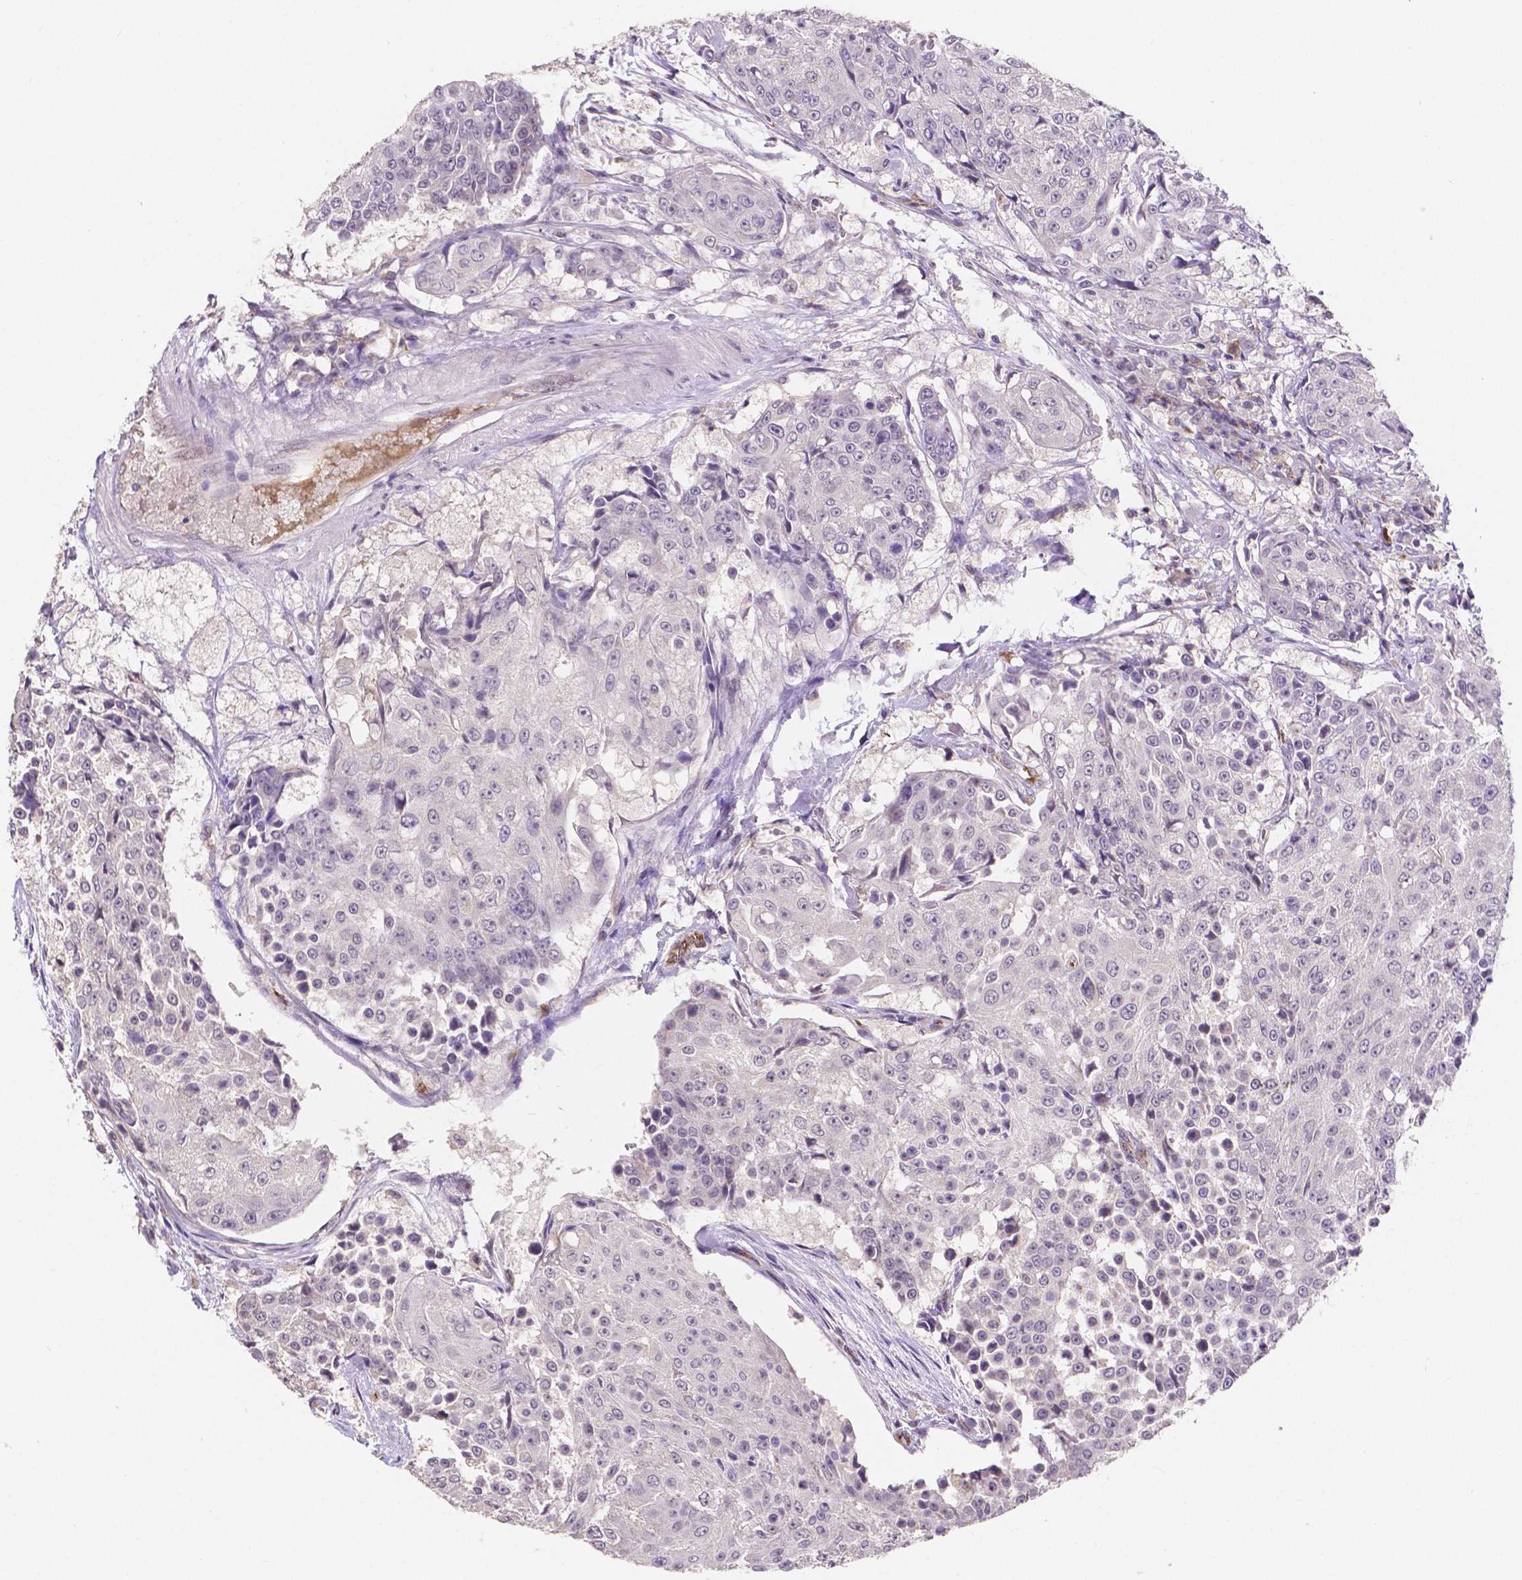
{"staining": {"intensity": "negative", "quantity": "none", "location": "none"}, "tissue": "urothelial cancer", "cell_type": "Tumor cells", "image_type": "cancer", "snomed": [{"axis": "morphology", "description": "Urothelial carcinoma, High grade"}, {"axis": "topography", "description": "Urinary bladder"}], "caption": "Tumor cells are negative for protein expression in human urothelial cancer.", "gene": "ELAVL2", "patient": {"sex": "female", "age": 63}}